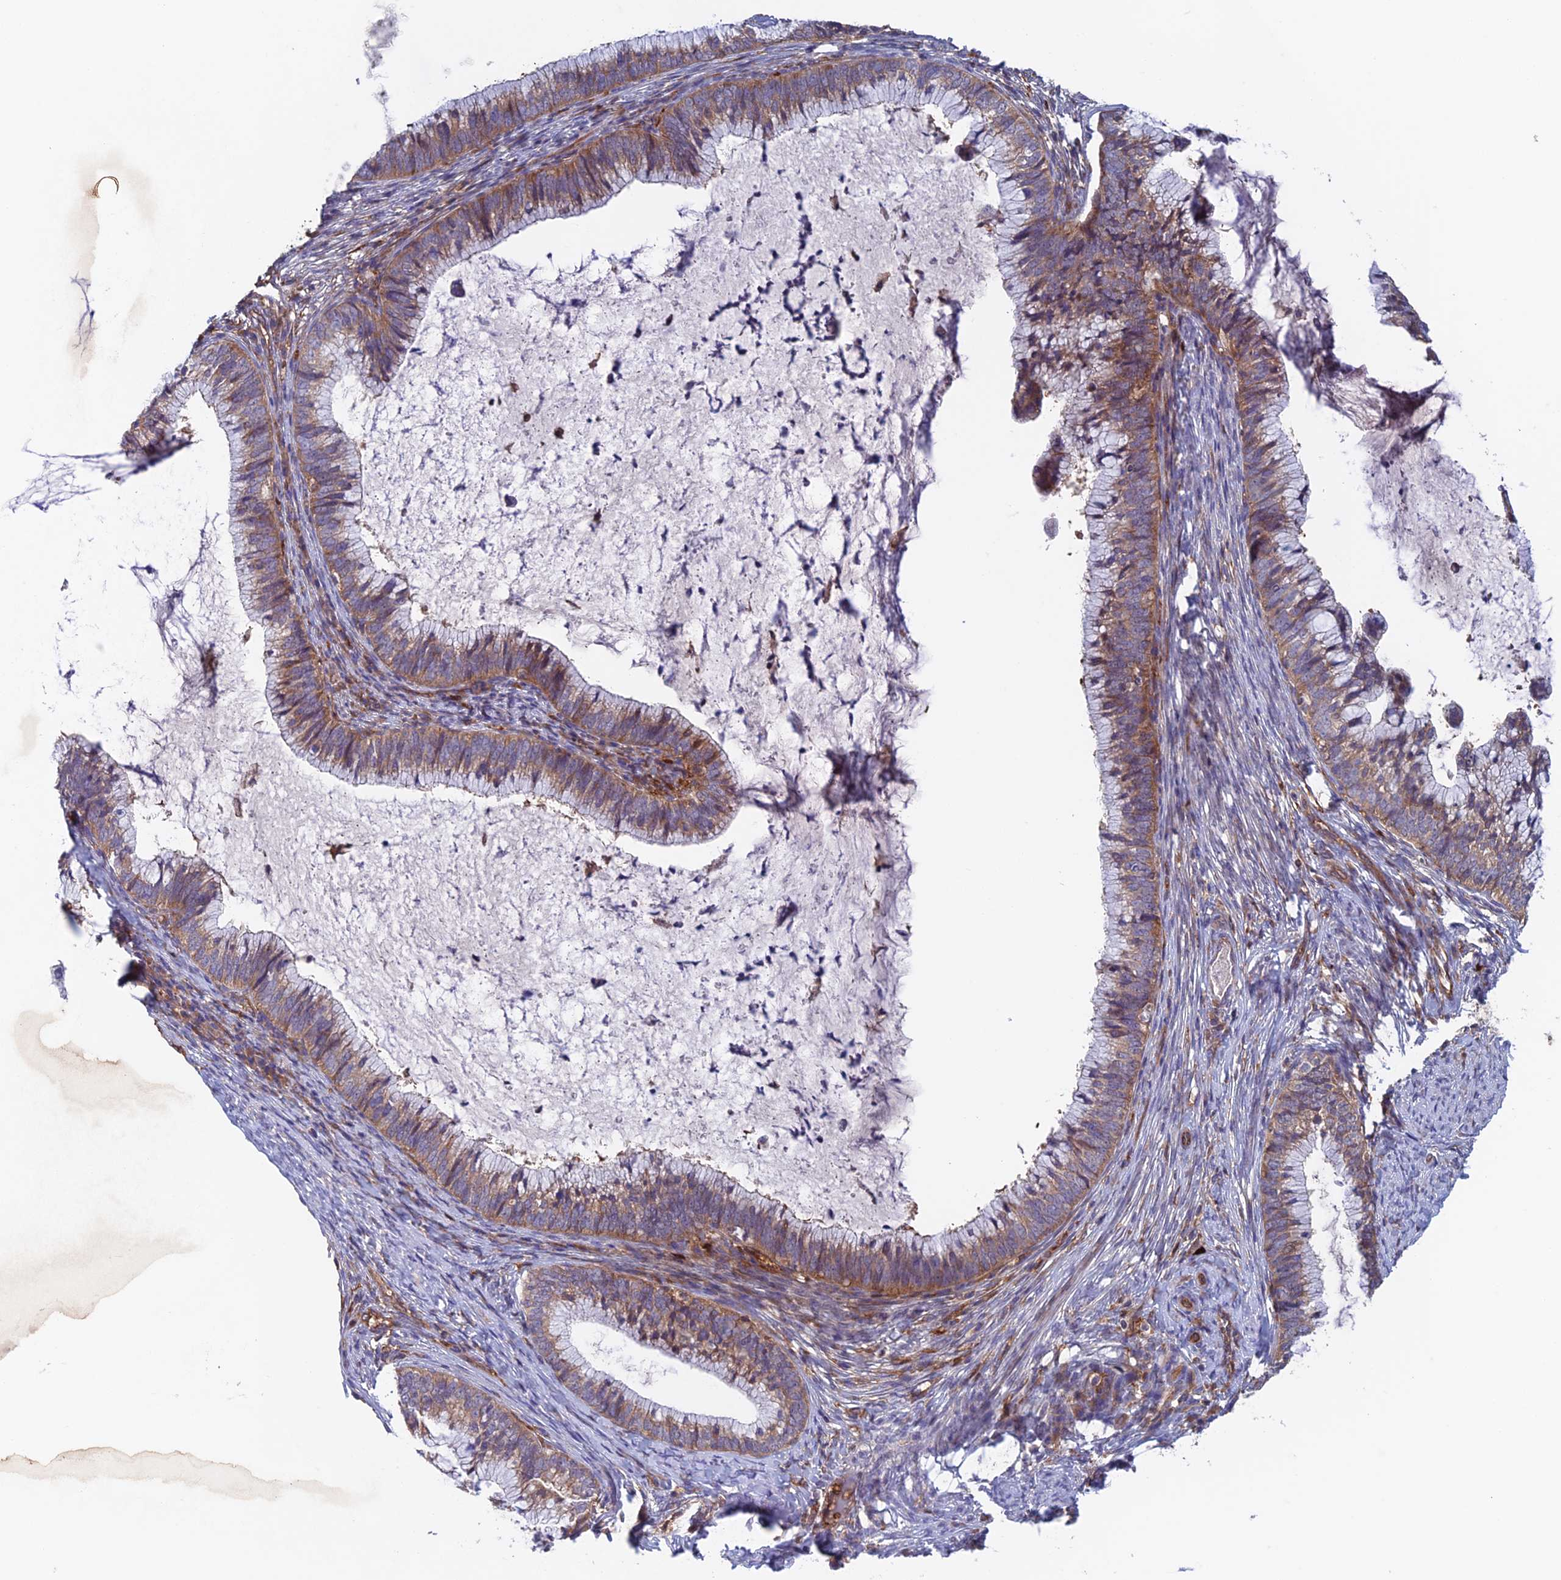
{"staining": {"intensity": "weak", "quantity": ">75%", "location": "cytoplasmic/membranous"}, "tissue": "cervical cancer", "cell_type": "Tumor cells", "image_type": "cancer", "snomed": [{"axis": "morphology", "description": "Adenocarcinoma, NOS"}, {"axis": "topography", "description": "Cervix"}], "caption": "Weak cytoplasmic/membranous protein expression is present in about >75% of tumor cells in cervical cancer (adenocarcinoma).", "gene": "NUDT16L1", "patient": {"sex": "female", "age": 36}}